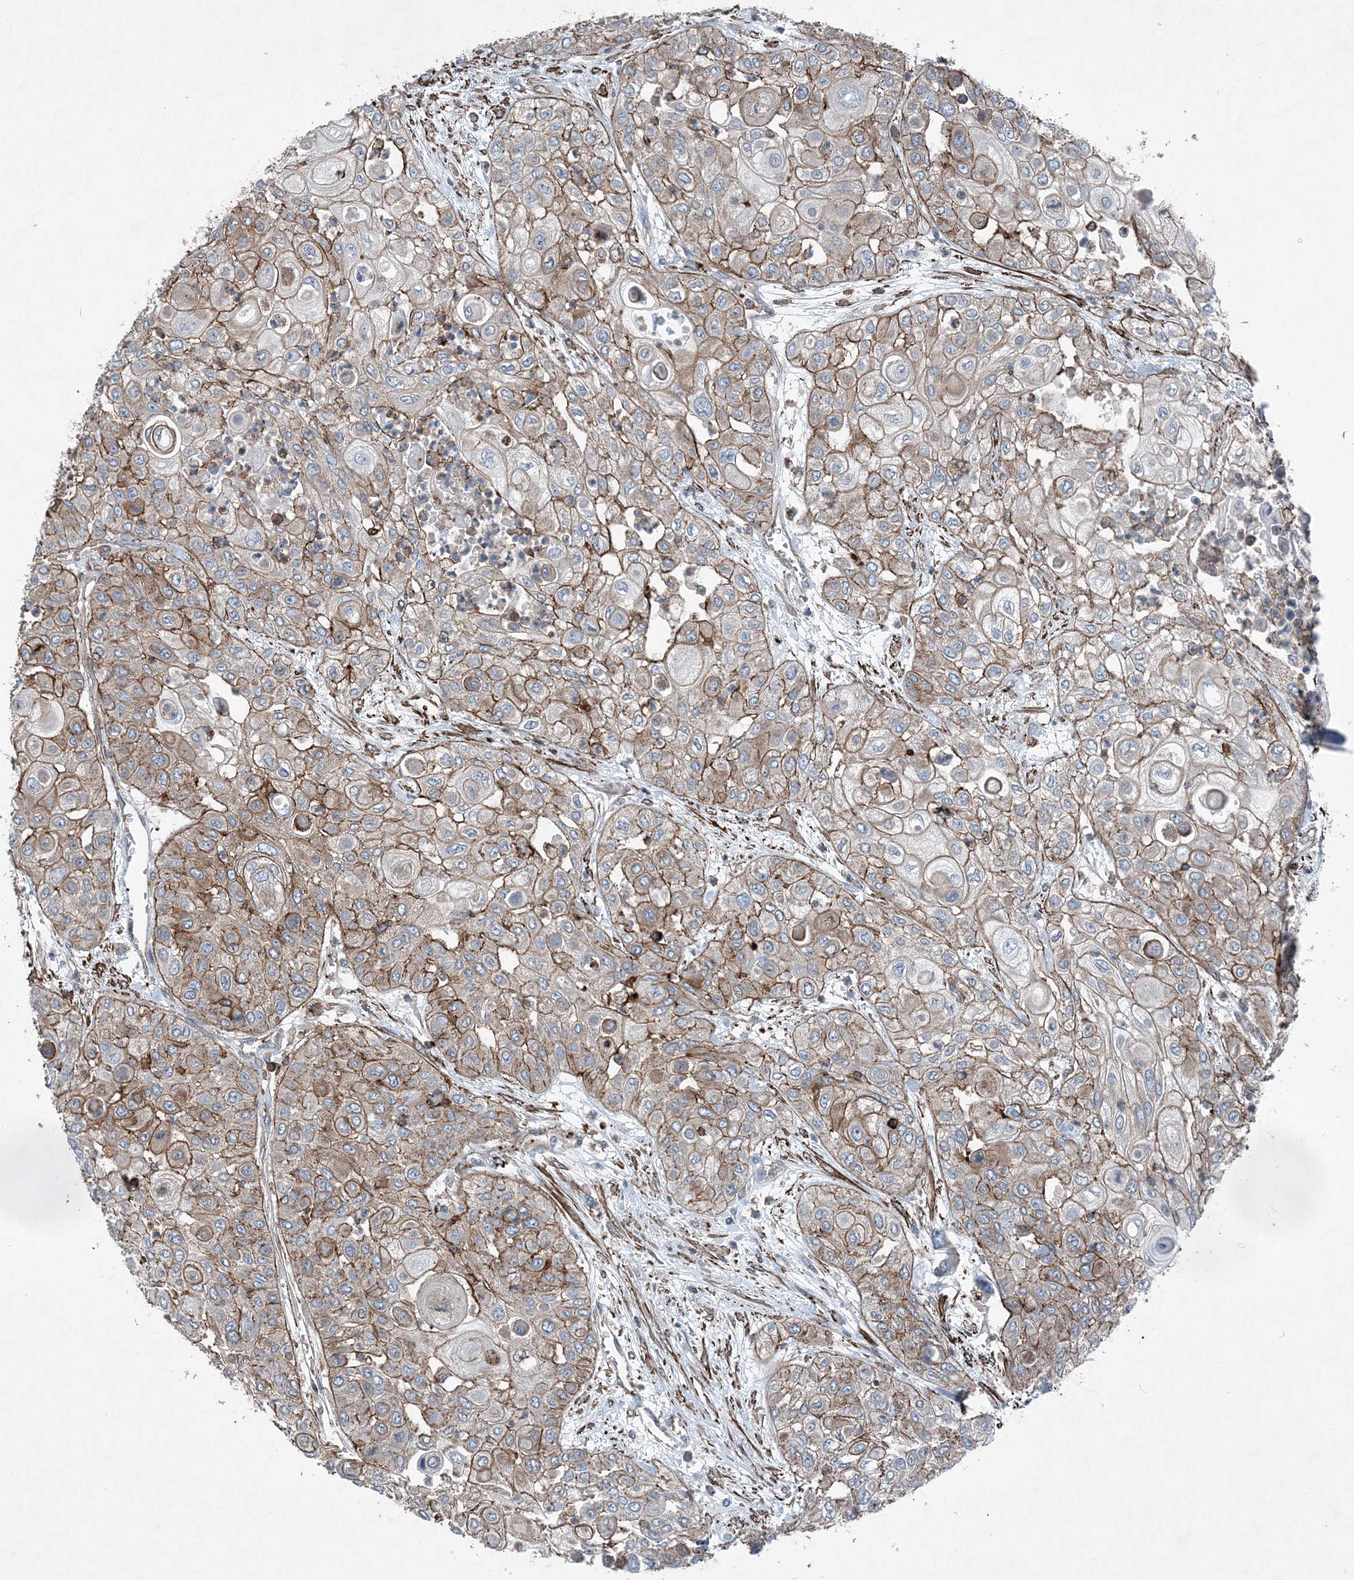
{"staining": {"intensity": "moderate", "quantity": ">75%", "location": "cytoplasmic/membranous"}, "tissue": "urothelial cancer", "cell_type": "Tumor cells", "image_type": "cancer", "snomed": [{"axis": "morphology", "description": "Urothelial carcinoma, High grade"}, {"axis": "topography", "description": "Urinary bladder"}], "caption": "Urothelial carcinoma (high-grade) stained with a protein marker reveals moderate staining in tumor cells.", "gene": "DGUOK", "patient": {"sex": "female", "age": 79}}